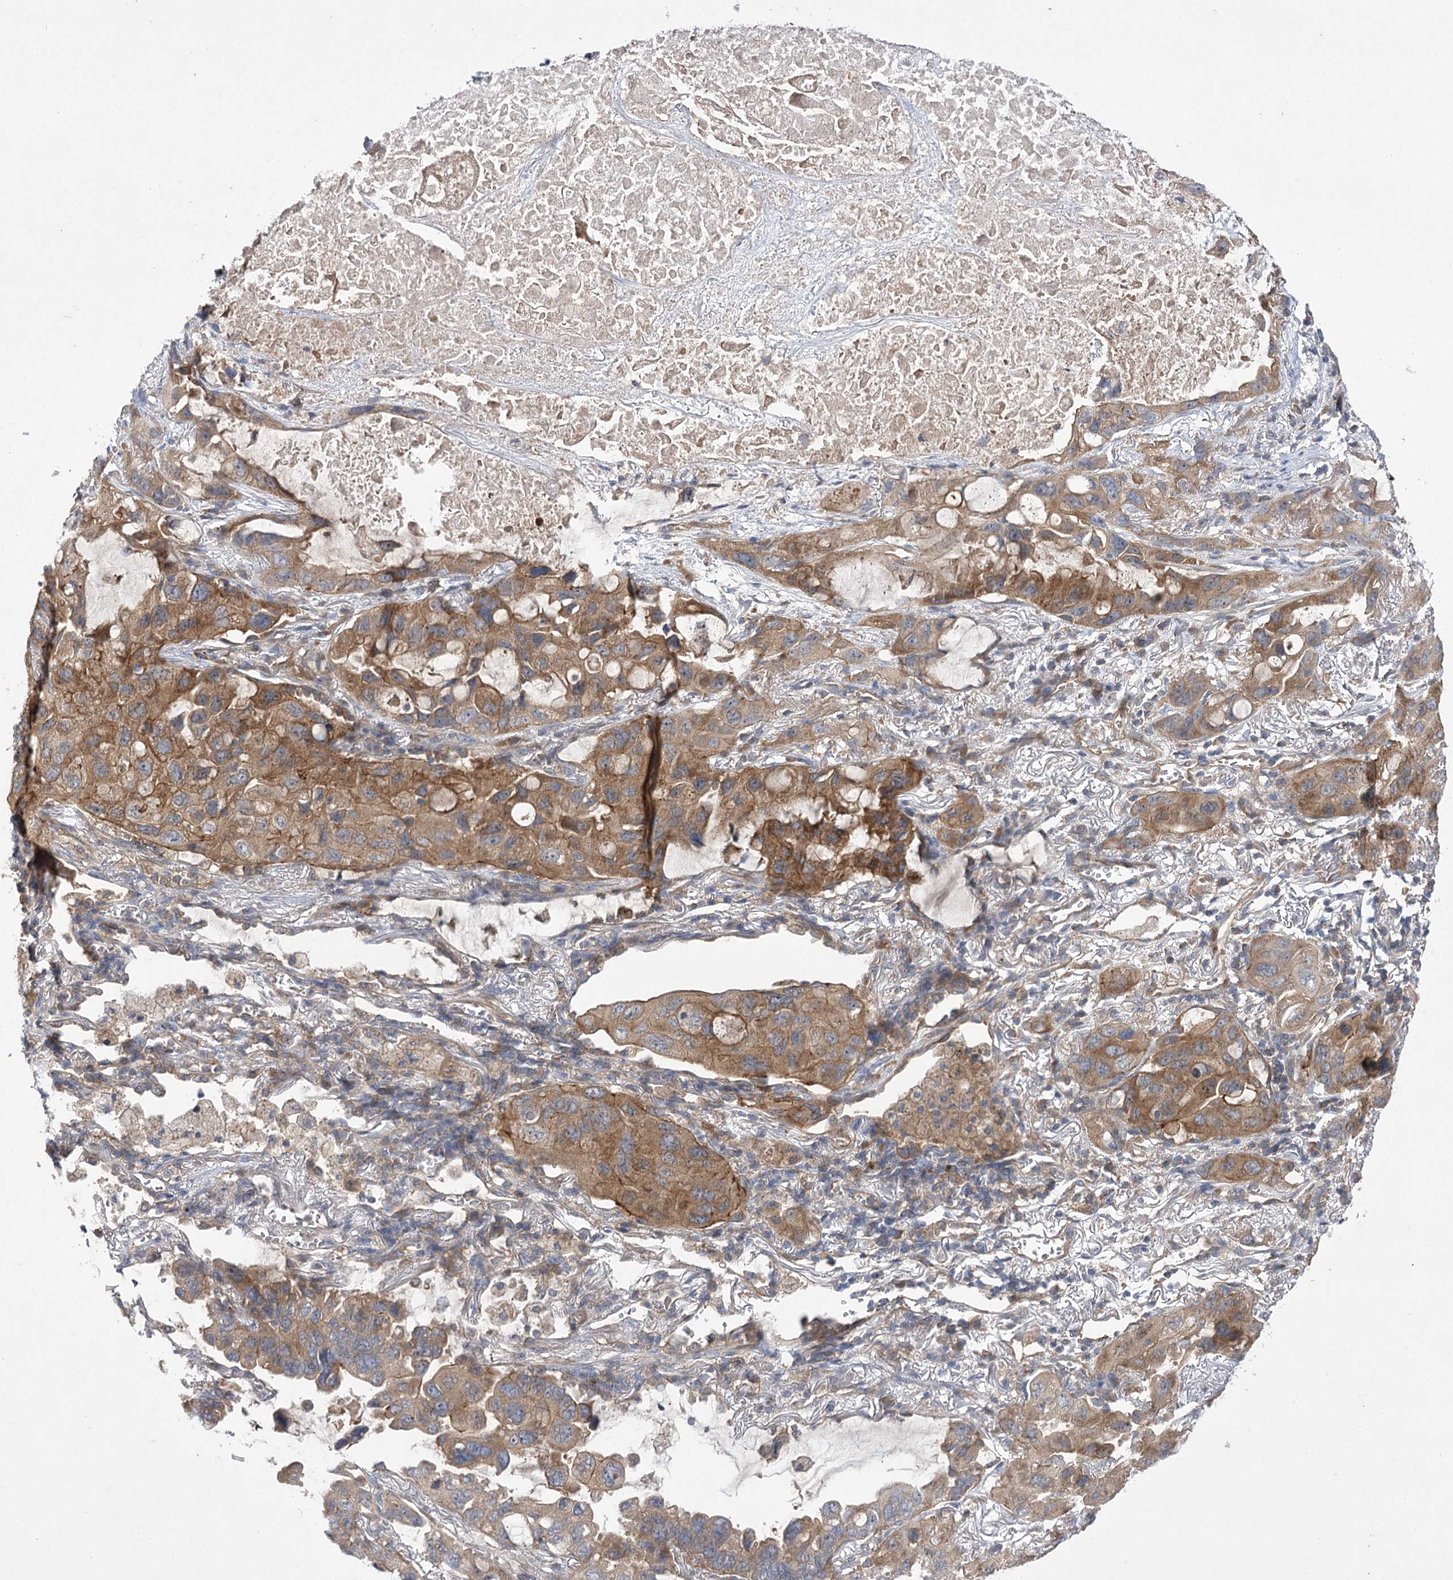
{"staining": {"intensity": "moderate", "quantity": ">75%", "location": "cytoplasmic/membranous"}, "tissue": "lung cancer", "cell_type": "Tumor cells", "image_type": "cancer", "snomed": [{"axis": "morphology", "description": "Squamous cell carcinoma, NOS"}, {"axis": "topography", "description": "Lung"}], "caption": "Immunohistochemistry staining of lung squamous cell carcinoma, which reveals medium levels of moderate cytoplasmic/membranous expression in approximately >75% of tumor cells indicating moderate cytoplasmic/membranous protein expression. The staining was performed using DAB (3,3'-diaminobenzidine) (brown) for protein detection and nuclei were counterstained in hematoxylin (blue).", "gene": "BCR", "patient": {"sex": "female", "age": 73}}